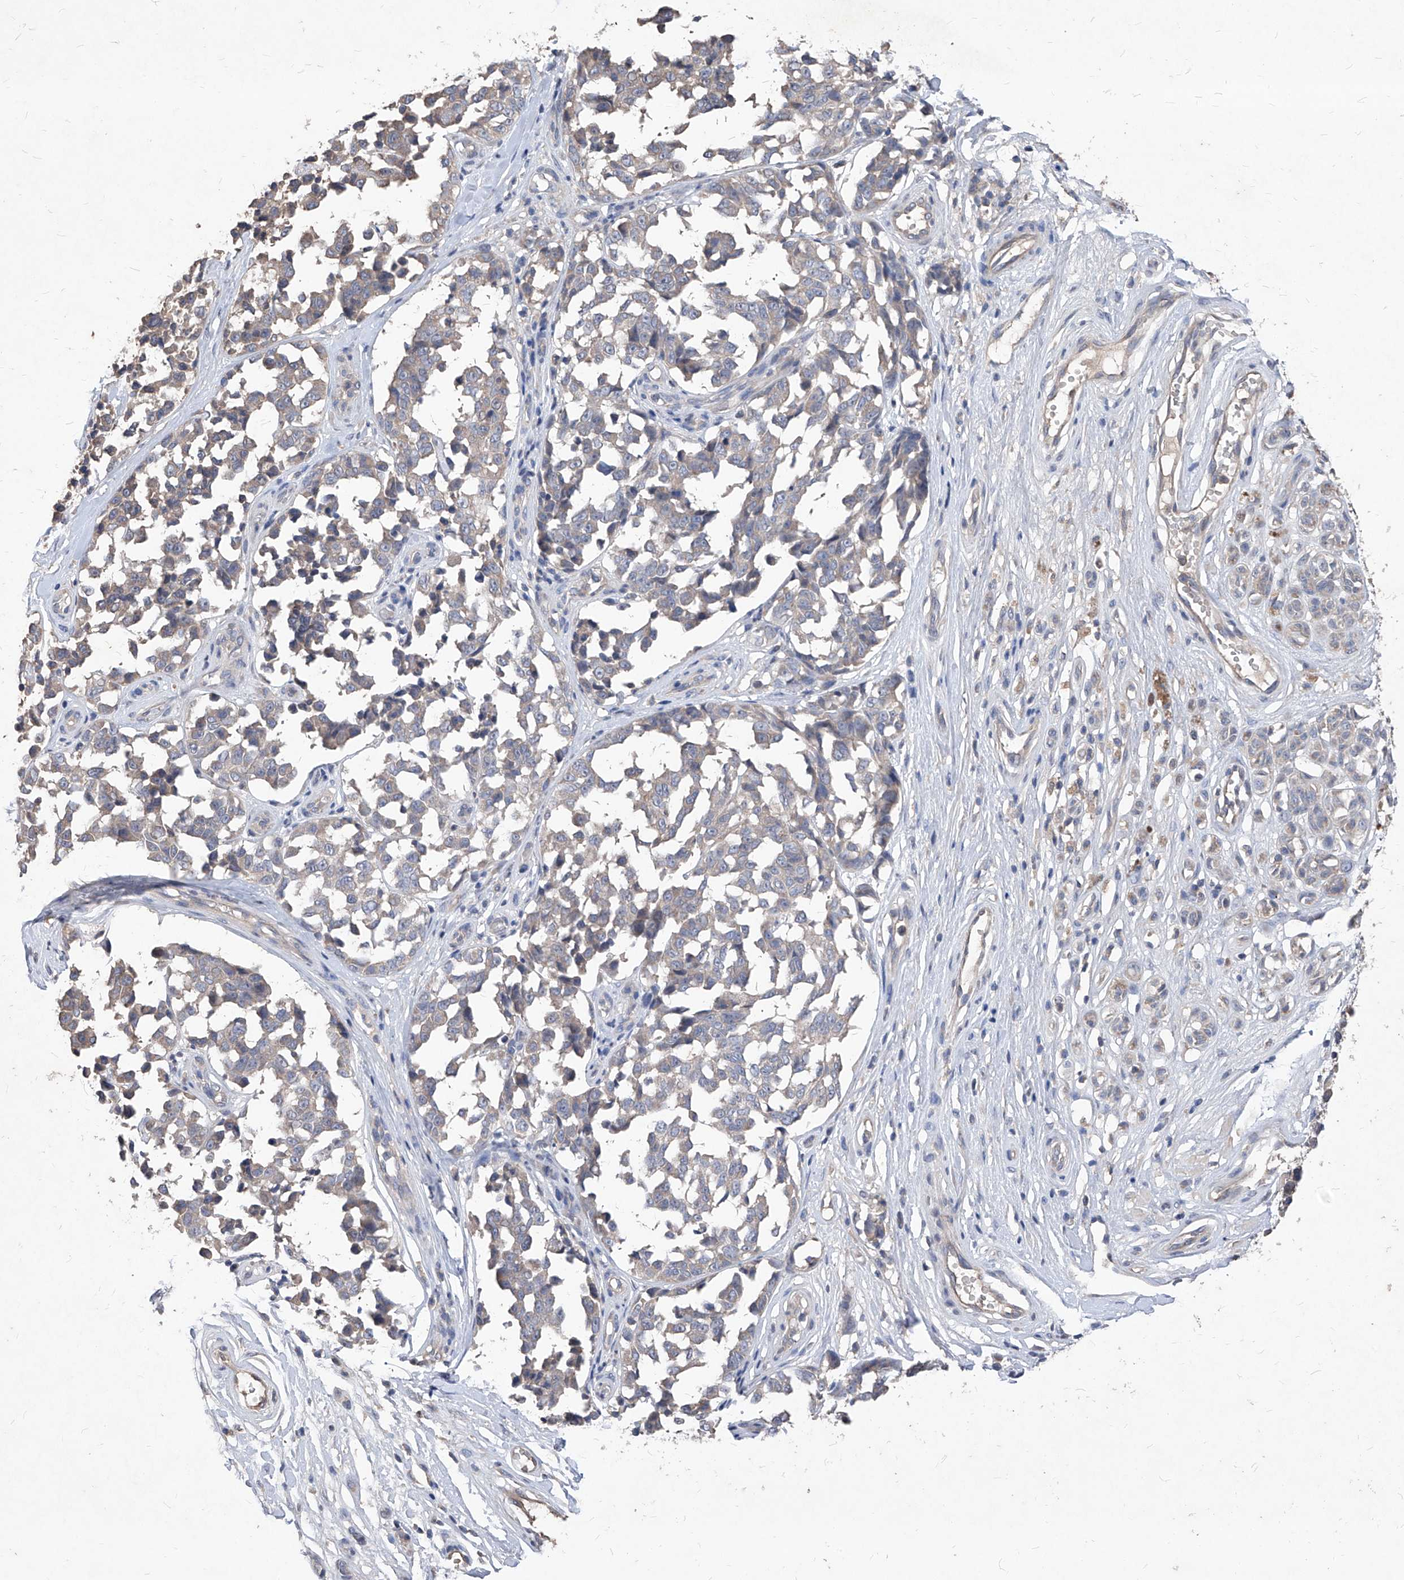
{"staining": {"intensity": "negative", "quantity": "none", "location": "none"}, "tissue": "melanoma", "cell_type": "Tumor cells", "image_type": "cancer", "snomed": [{"axis": "morphology", "description": "Malignant melanoma, NOS"}, {"axis": "topography", "description": "Skin"}], "caption": "Immunohistochemistry (IHC) image of human malignant melanoma stained for a protein (brown), which reveals no expression in tumor cells.", "gene": "SYNGR1", "patient": {"sex": "female", "age": 64}}